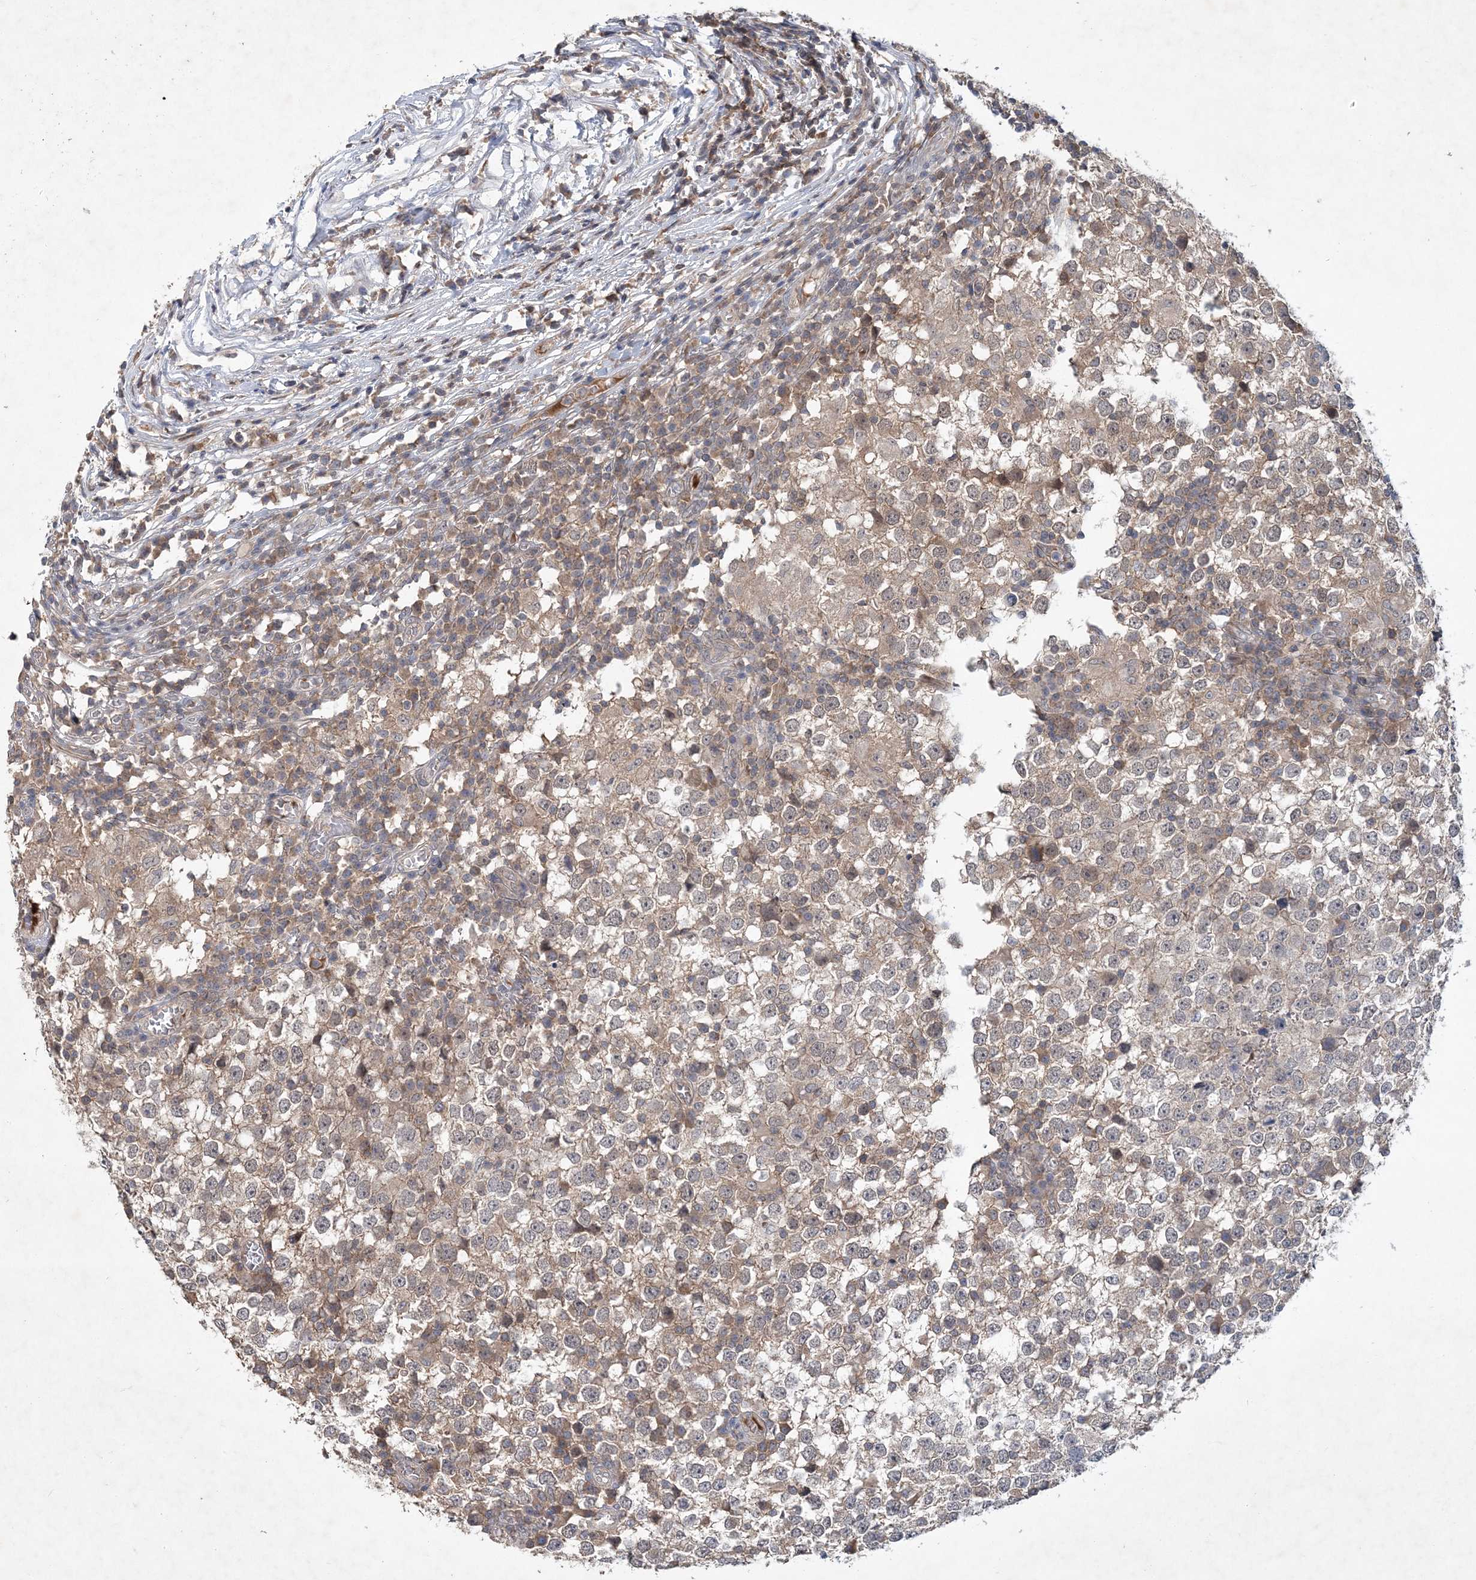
{"staining": {"intensity": "weak", "quantity": ">75%", "location": "cytoplasmic/membranous"}, "tissue": "testis cancer", "cell_type": "Tumor cells", "image_type": "cancer", "snomed": [{"axis": "morphology", "description": "Seminoma, NOS"}, {"axis": "topography", "description": "Testis"}], "caption": "A micrograph of seminoma (testis) stained for a protein exhibits weak cytoplasmic/membranous brown staining in tumor cells.", "gene": "RNF25", "patient": {"sex": "male", "age": 65}}